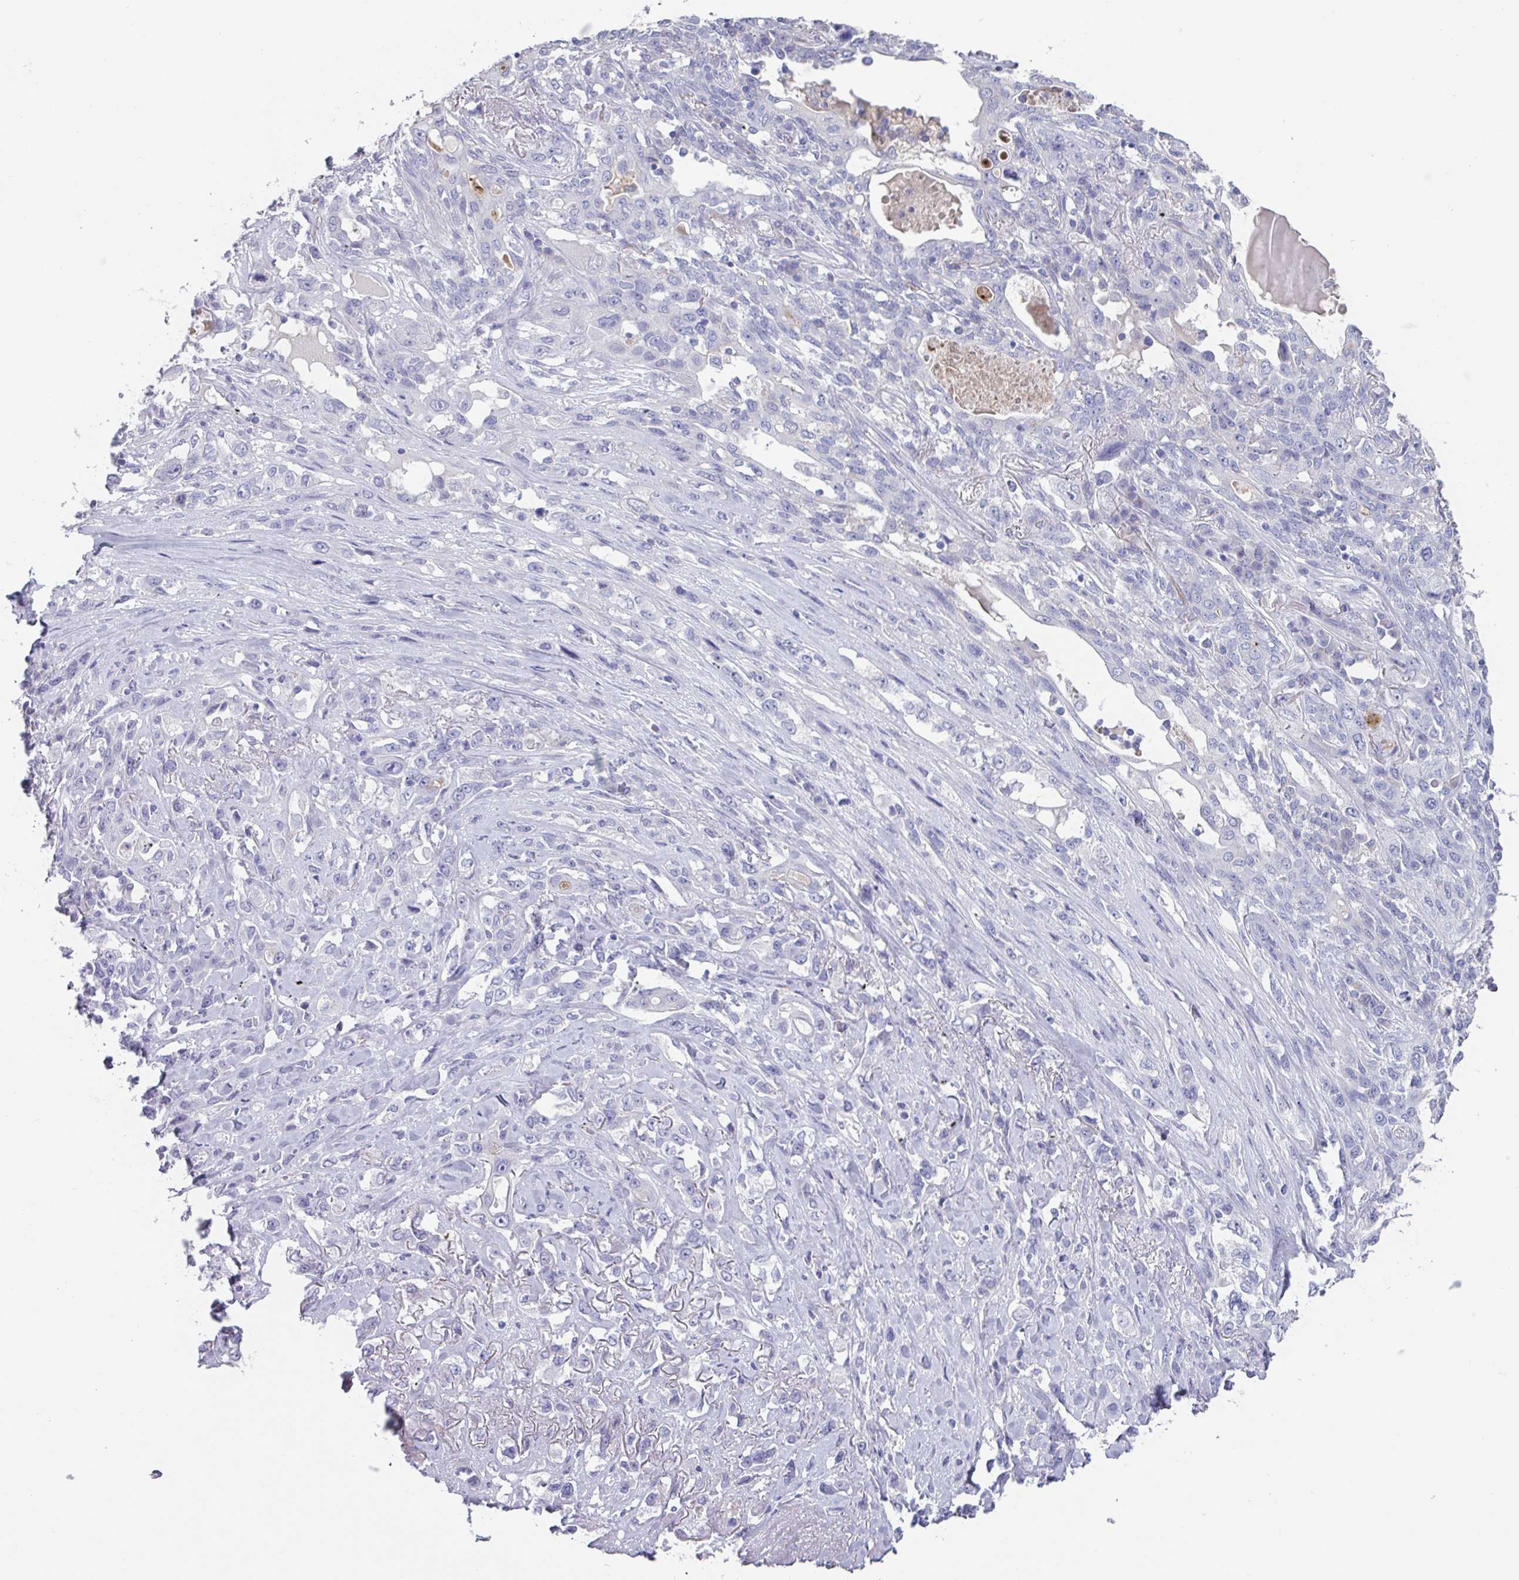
{"staining": {"intensity": "negative", "quantity": "none", "location": "none"}, "tissue": "lung cancer", "cell_type": "Tumor cells", "image_type": "cancer", "snomed": [{"axis": "morphology", "description": "Squamous cell carcinoma, NOS"}, {"axis": "topography", "description": "Lung"}], "caption": "Immunohistochemistry photomicrograph of neoplastic tissue: human lung cancer (squamous cell carcinoma) stained with DAB demonstrates no significant protein positivity in tumor cells.", "gene": "OR2T10", "patient": {"sex": "female", "age": 70}}